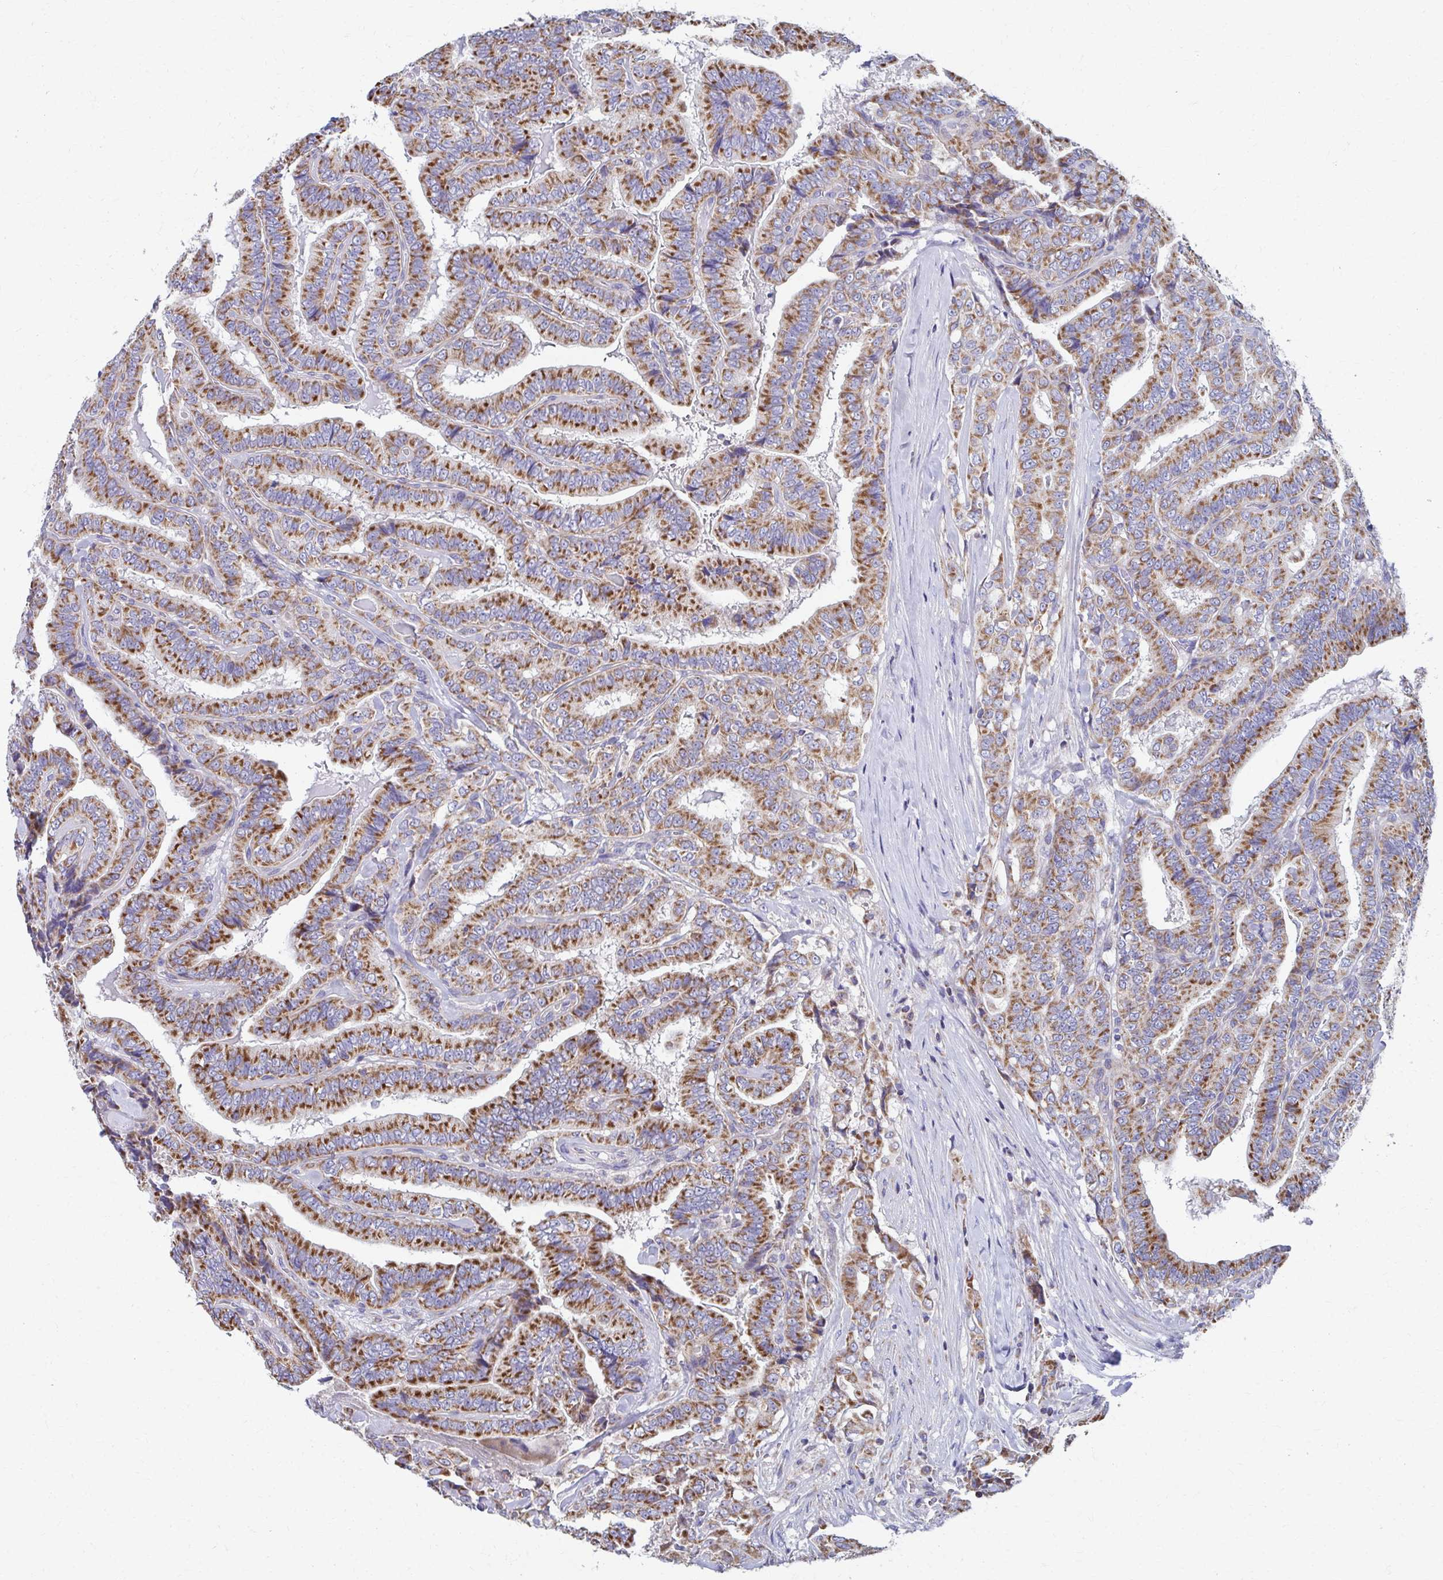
{"staining": {"intensity": "moderate", "quantity": ">75%", "location": "cytoplasmic/membranous"}, "tissue": "thyroid cancer", "cell_type": "Tumor cells", "image_type": "cancer", "snomed": [{"axis": "morphology", "description": "Papillary adenocarcinoma, NOS"}, {"axis": "topography", "description": "Thyroid gland"}], "caption": "Protein staining of thyroid papillary adenocarcinoma tissue reveals moderate cytoplasmic/membranous expression in about >75% of tumor cells. The staining is performed using DAB brown chromogen to label protein expression. The nuclei are counter-stained blue using hematoxylin.", "gene": "RCC1L", "patient": {"sex": "male", "age": 61}}